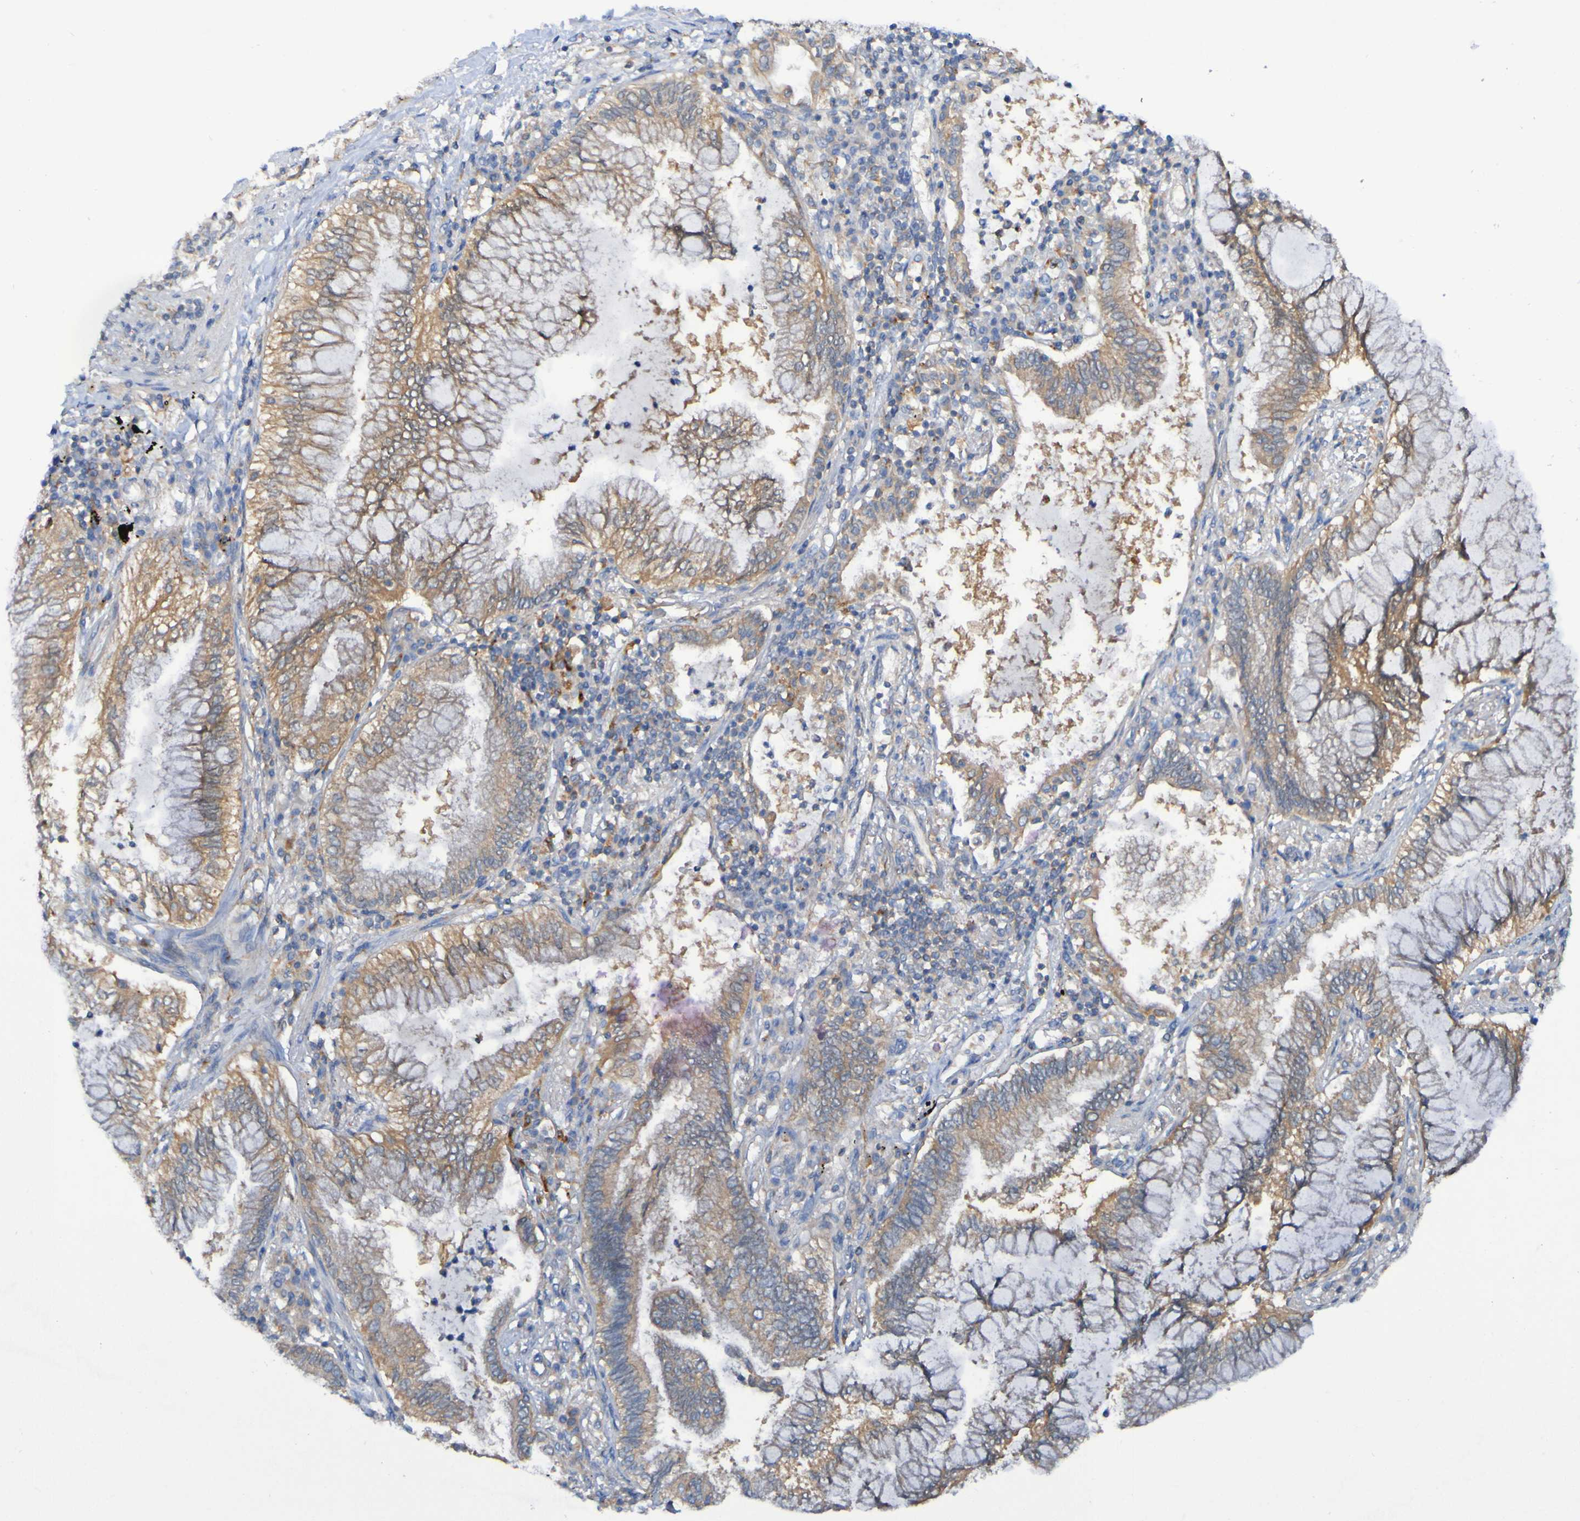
{"staining": {"intensity": "moderate", "quantity": ">75%", "location": "cytoplasmic/membranous"}, "tissue": "lung cancer", "cell_type": "Tumor cells", "image_type": "cancer", "snomed": [{"axis": "morphology", "description": "Normal tissue, NOS"}, {"axis": "morphology", "description": "Adenocarcinoma, NOS"}, {"axis": "topography", "description": "Bronchus"}, {"axis": "topography", "description": "Lung"}], "caption": "Protein analysis of lung adenocarcinoma tissue demonstrates moderate cytoplasmic/membranous expression in approximately >75% of tumor cells.", "gene": "ARHGEF16", "patient": {"sex": "female", "age": 70}}